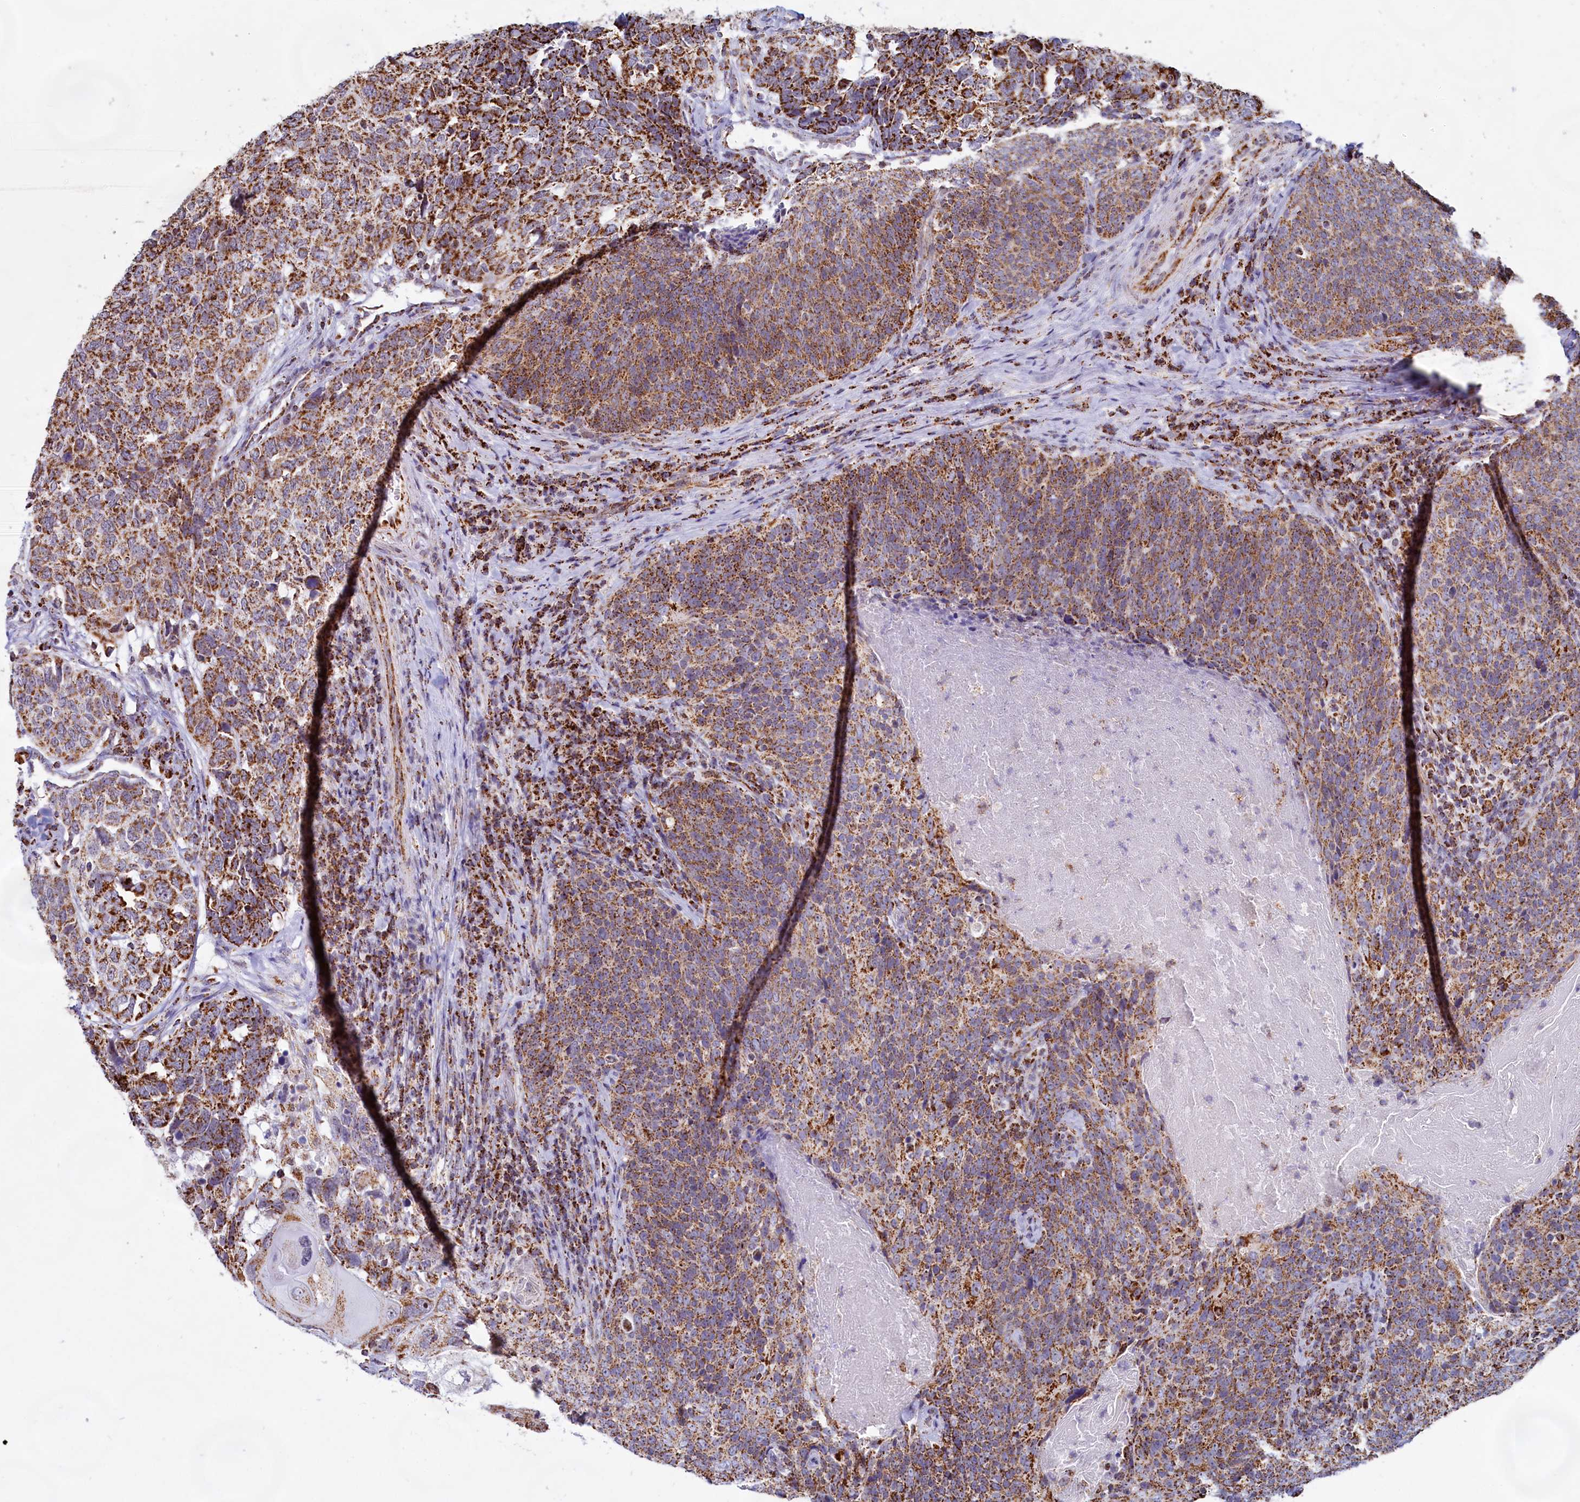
{"staining": {"intensity": "moderate", "quantity": ">75%", "location": "cytoplasmic/membranous"}, "tissue": "head and neck cancer", "cell_type": "Tumor cells", "image_type": "cancer", "snomed": [{"axis": "morphology", "description": "Squamous cell carcinoma, NOS"}, {"axis": "morphology", "description": "Squamous cell carcinoma, metastatic, NOS"}, {"axis": "topography", "description": "Lymph node"}, {"axis": "topography", "description": "Head-Neck"}], "caption": "A high-resolution histopathology image shows IHC staining of head and neck cancer, which shows moderate cytoplasmic/membranous positivity in approximately >75% of tumor cells. (Brightfield microscopy of DAB IHC at high magnification).", "gene": "C1D", "patient": {"sex": "male", "age": 62}}